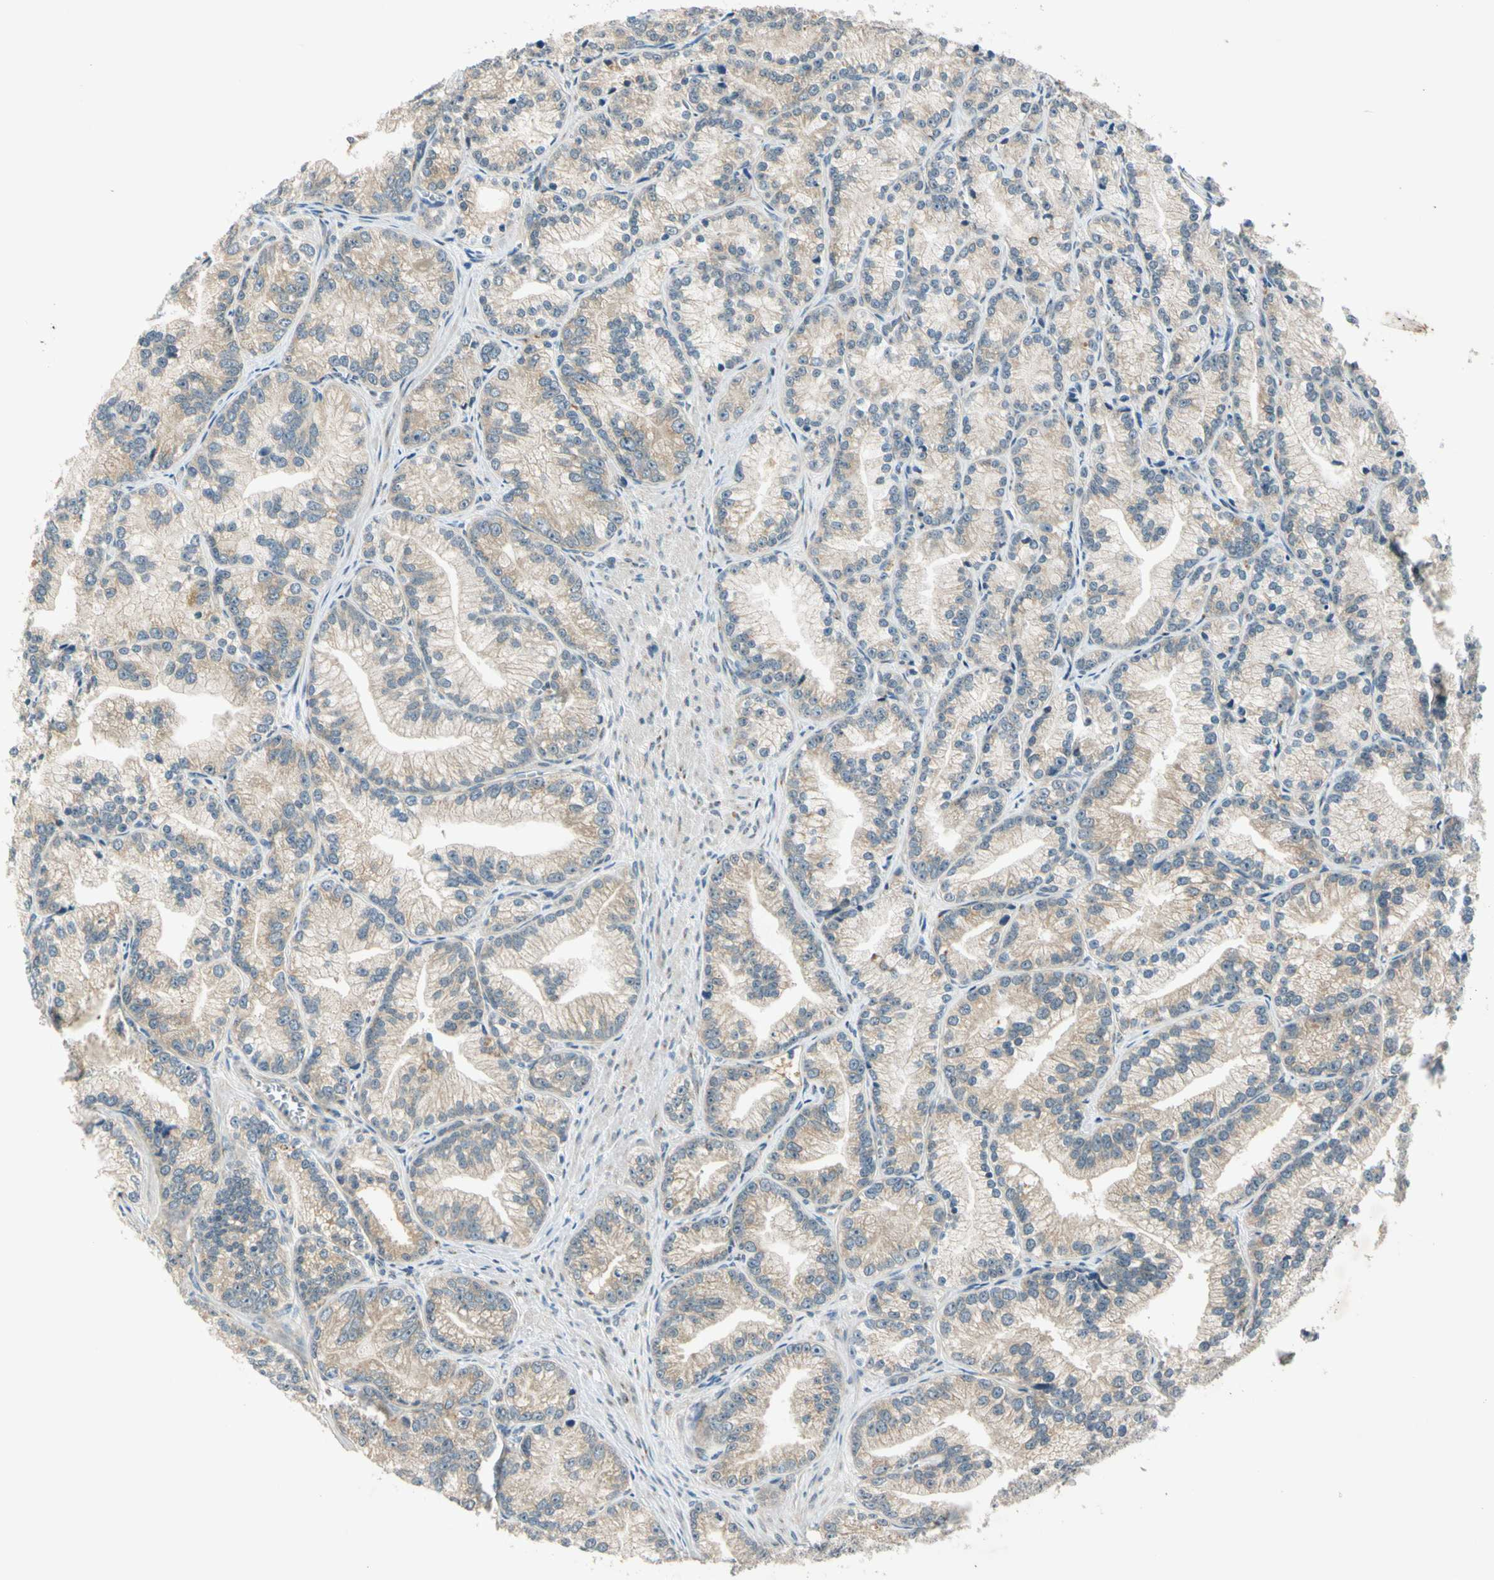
{"staining": {"intensity": "weak", "quantity": "25%-75%", "location": "cytoplasmic/membranous"}, "tissue": "prostate cancer", "cell_type": "Tumor cells", "image_type": "cancer", "snomed": [{"axis": "morphology", "description": "Adenocarcinoma, Low grade"}, {"axis": "topography", "description": "Prostate"}], "caption": "Prostate cancer was stained to show a protein in brown. There is low levels of weak cytoplasmic/membranous expression in about 25%-75% of tumor cells.", "gene": "RPS6KB2", "patient": {"sex": "male", "age": 89}}